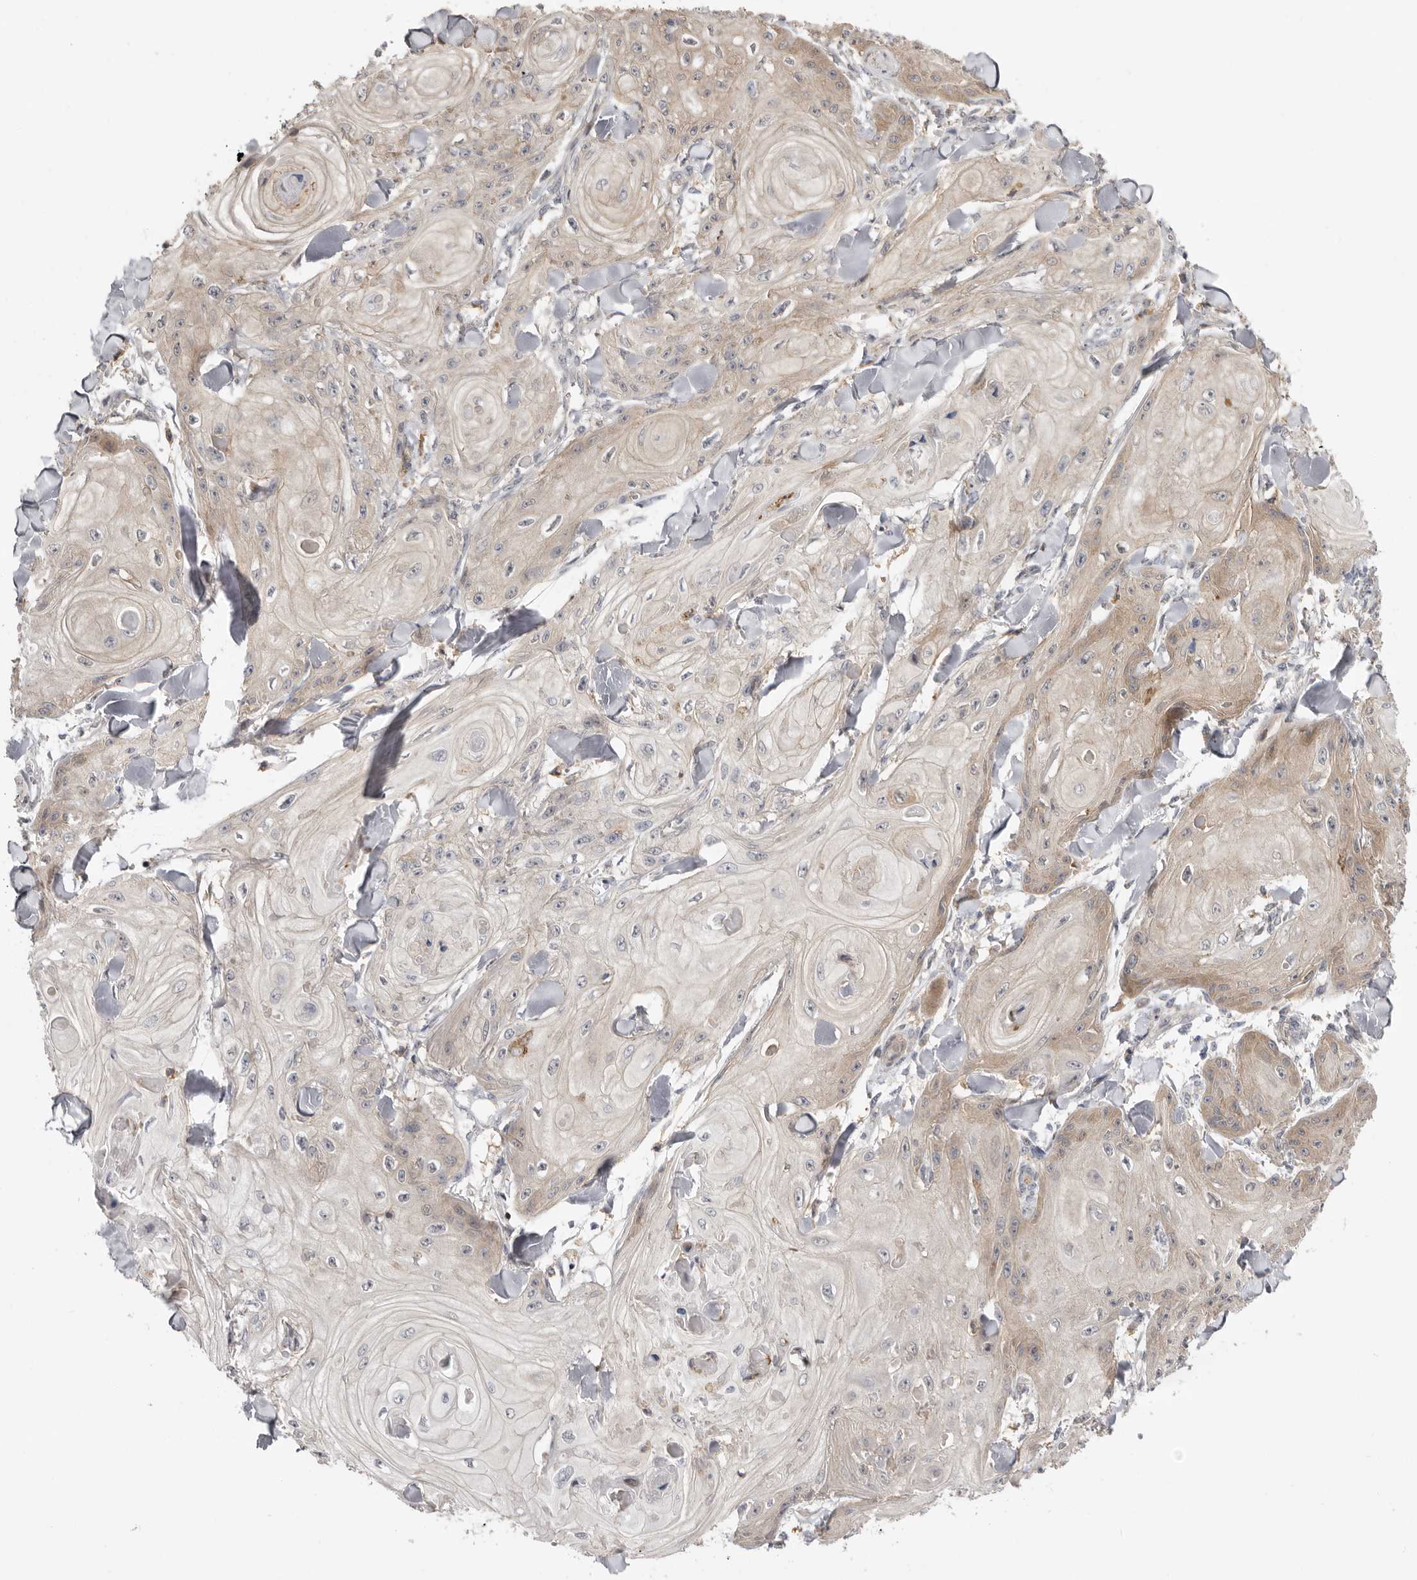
{"staining": {"intensity": "weak", "quantity": "<25%", "location": "cytoplasmic/membranous"}, "tissue": "skin cancer", "cell_type": "Tumor cells", "image_type": "cancer", "snomed": [{"axis": "morphology", "description": "Squamous cell carcinoma, NOS"}, {"axis": "topography", "description": "Skin"}], "caption": "The immunohistochemistry (IHC) micrograph has no significant staining in tumor cells of skin cancer (squamous cell carcinoma) tissue. Brightfield microscopy of immunohistochemistry stained with DAB (brown) and hematoxylin (blue), captured at high magnification.", "gene": "MSRB2", "patient": {"sex": "male", "age": 74}}